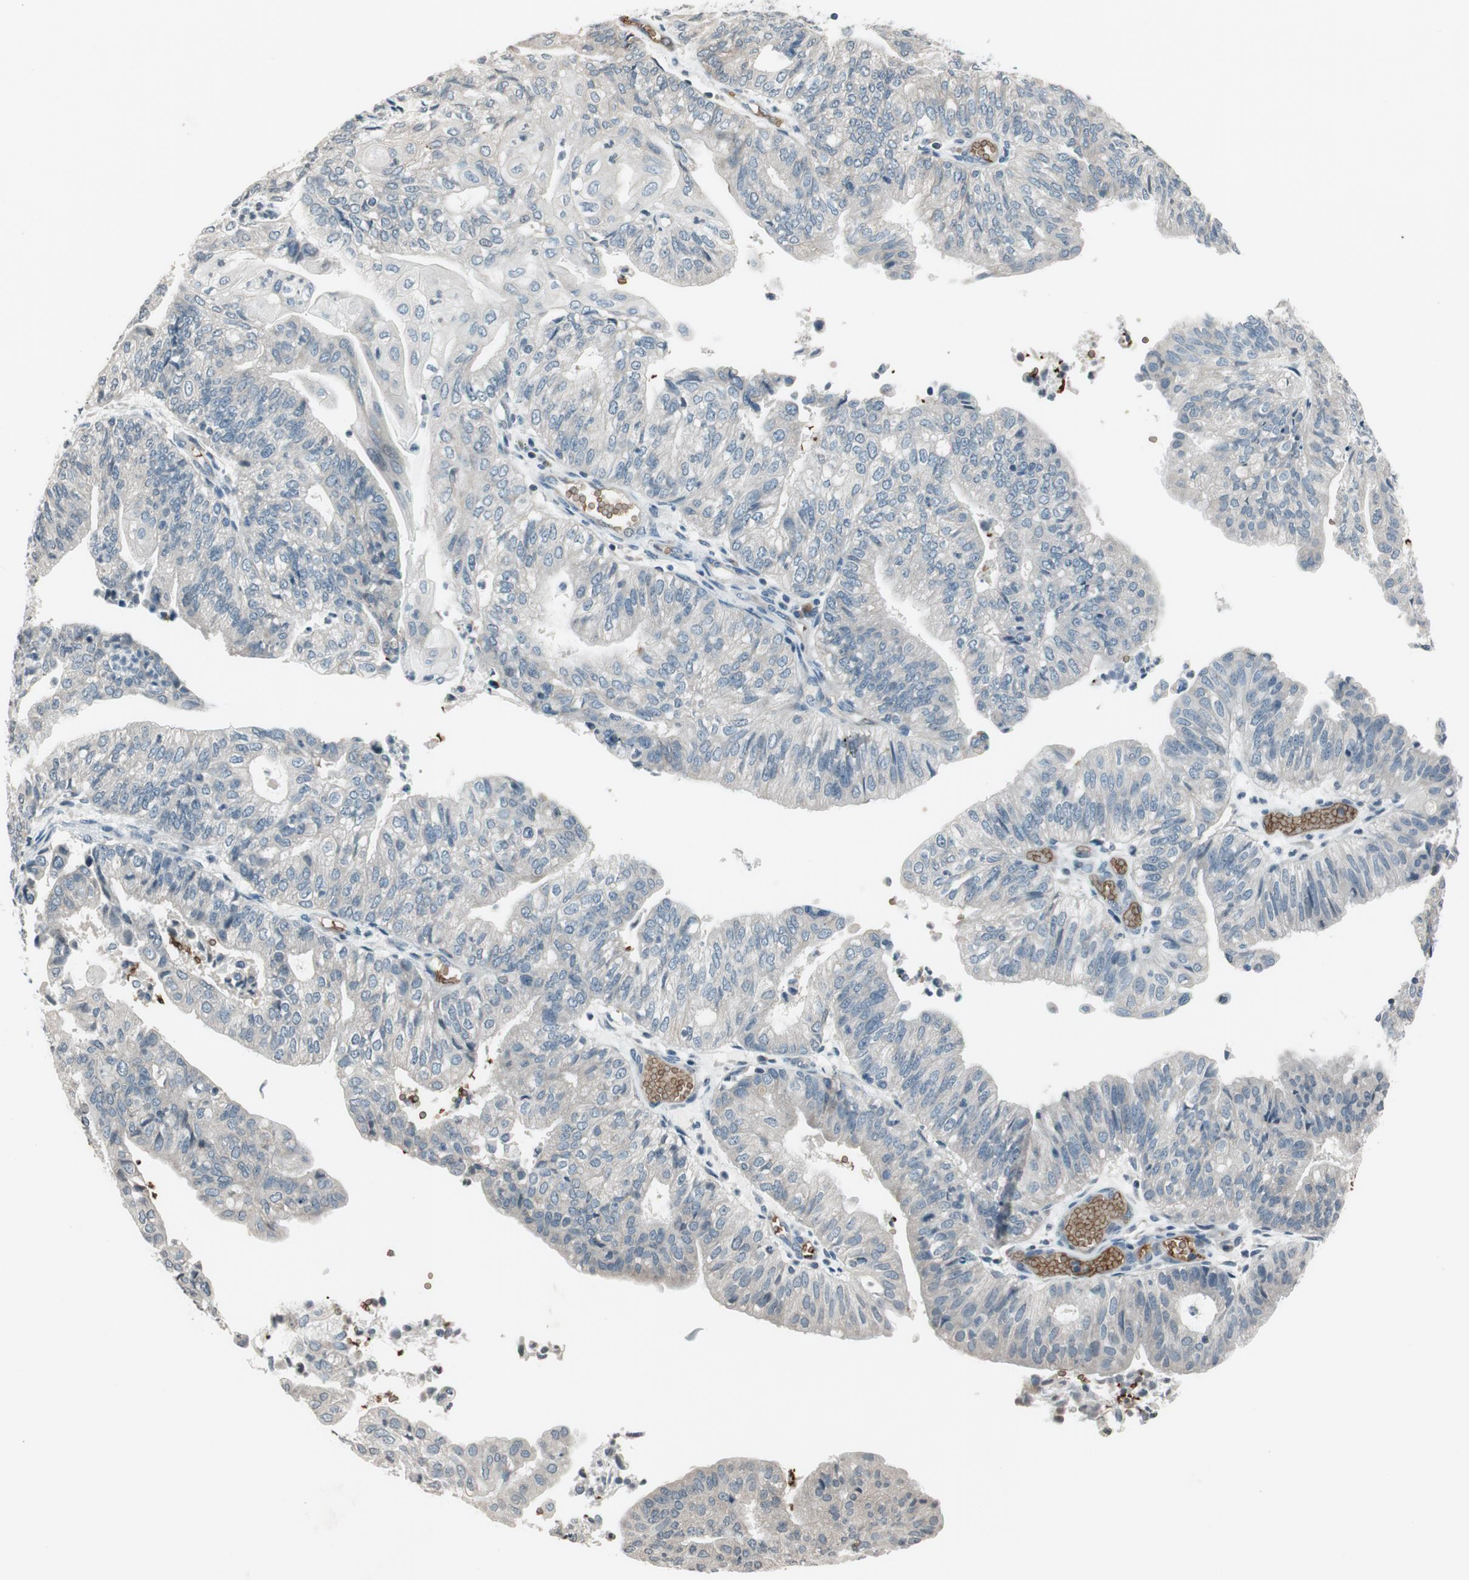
{"staining": {"intensity": "negative", "quantity": "none", "location": "none"}, "tissue": "endometrial cancer", "cell_type": "Tumor cells", "image_type": "cancer", "snomed": [{"axis": "morphology", "description": "Adenocarcinoma, NOS"}, {"axis": "topography", "description": "Endometrium"}], "caption": "A histopathology image of endometrial adenocarcinoma stained for a protein reveals no brown staining in tumor cells.", "gene": "GYPC", "patient": {"sex": "female", "age": 59}}